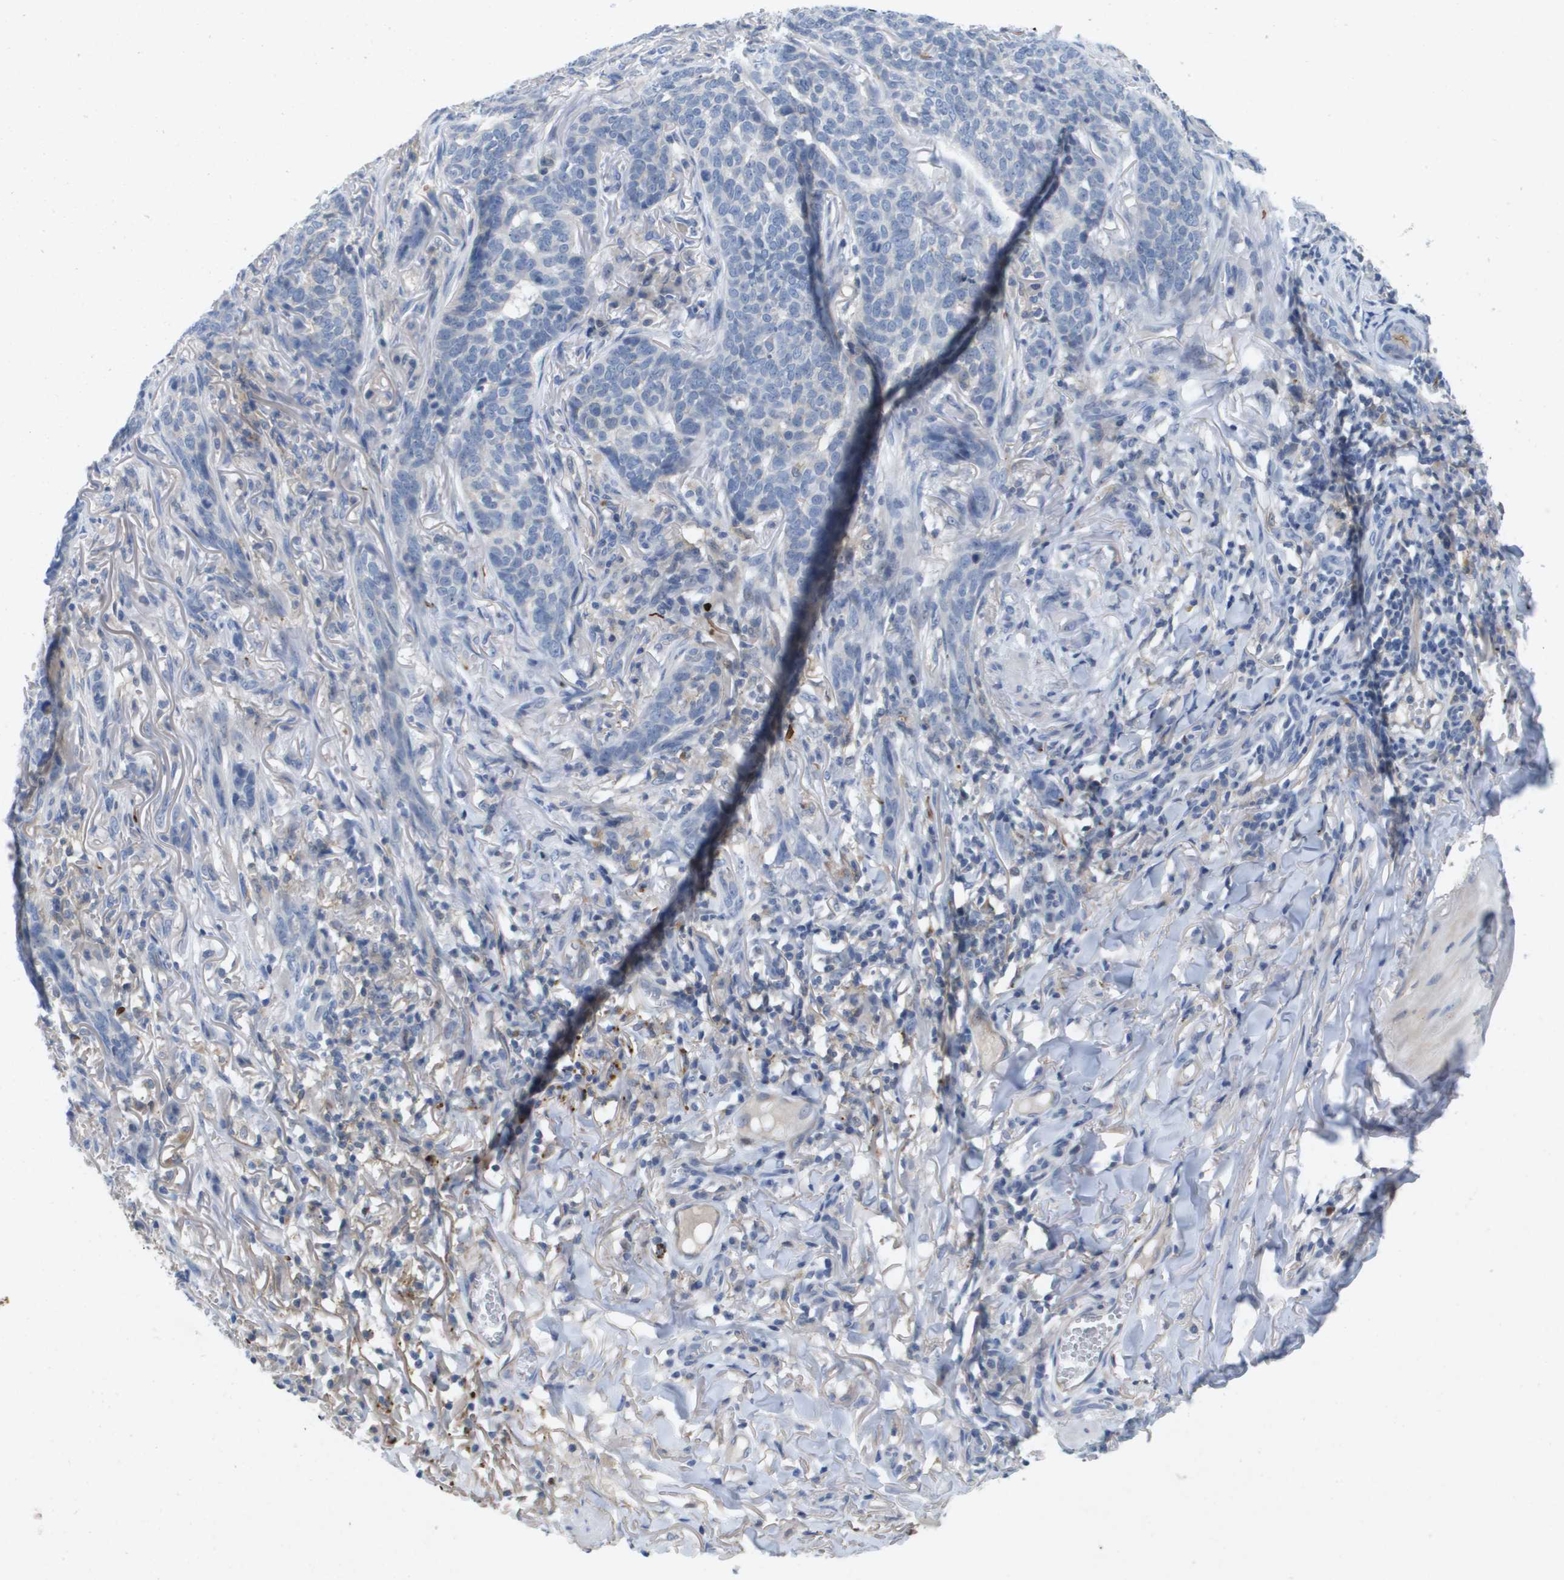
{"staining": {"intensity": "negative", "quantity": "none", "location": "none"}, "tissue": "skin cancer", "cell_type": "Tumor cells", "image_type": "cancer", "snomed": [{"axis": "morphology", "description": "Basal cell carcinoma"}, {"axis": "topography", "description": "Skin"}], "caption": "Immunohistochemistry image of skin basal cell carcinoma stained for a protein (brown), which displays no positivity in tumor cells.", "gene": "LIPG", "patient": {"sex": "male", "age": 85}}